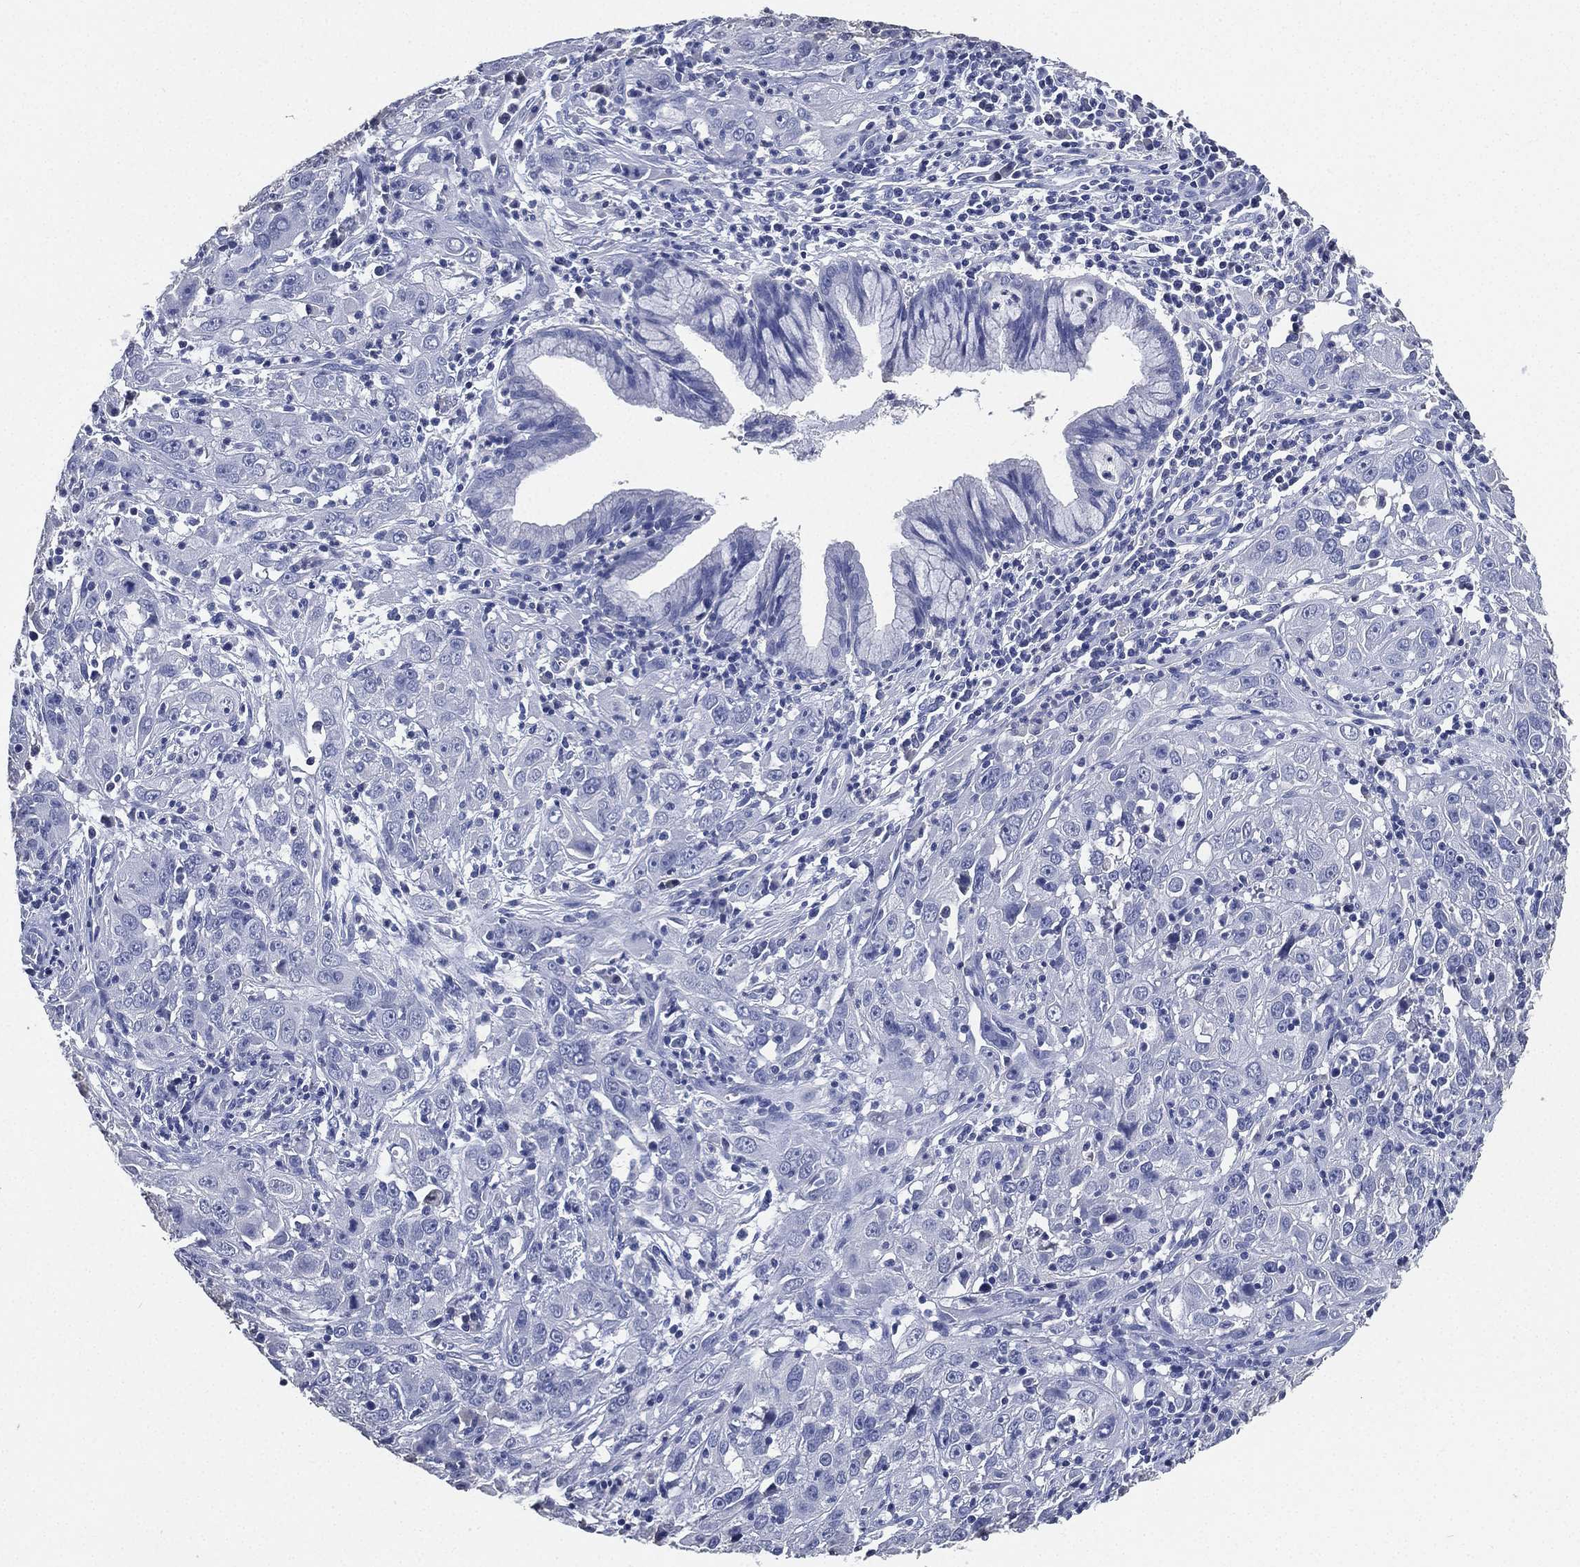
{"staining": {"intensity": "negative", "quantity": "none", "location": "none"}, "tissue": "cervical cancer", "cell_type": "Tumor cells", "image_type": "cancer", "snomed": [{"axis": "morphology", "description": "Squamous cell carcinoma, NOS"}, {"axis": "topography", "description": "Cervix"}], "caption": "A photomicrograph of cervical cancer stained for a protein reveals no brown staining in tumor cells. (IHC, brightfield microscopy, high magnification).", "gene": "IYD", "patient": {"sex": "female", "age": 32}}